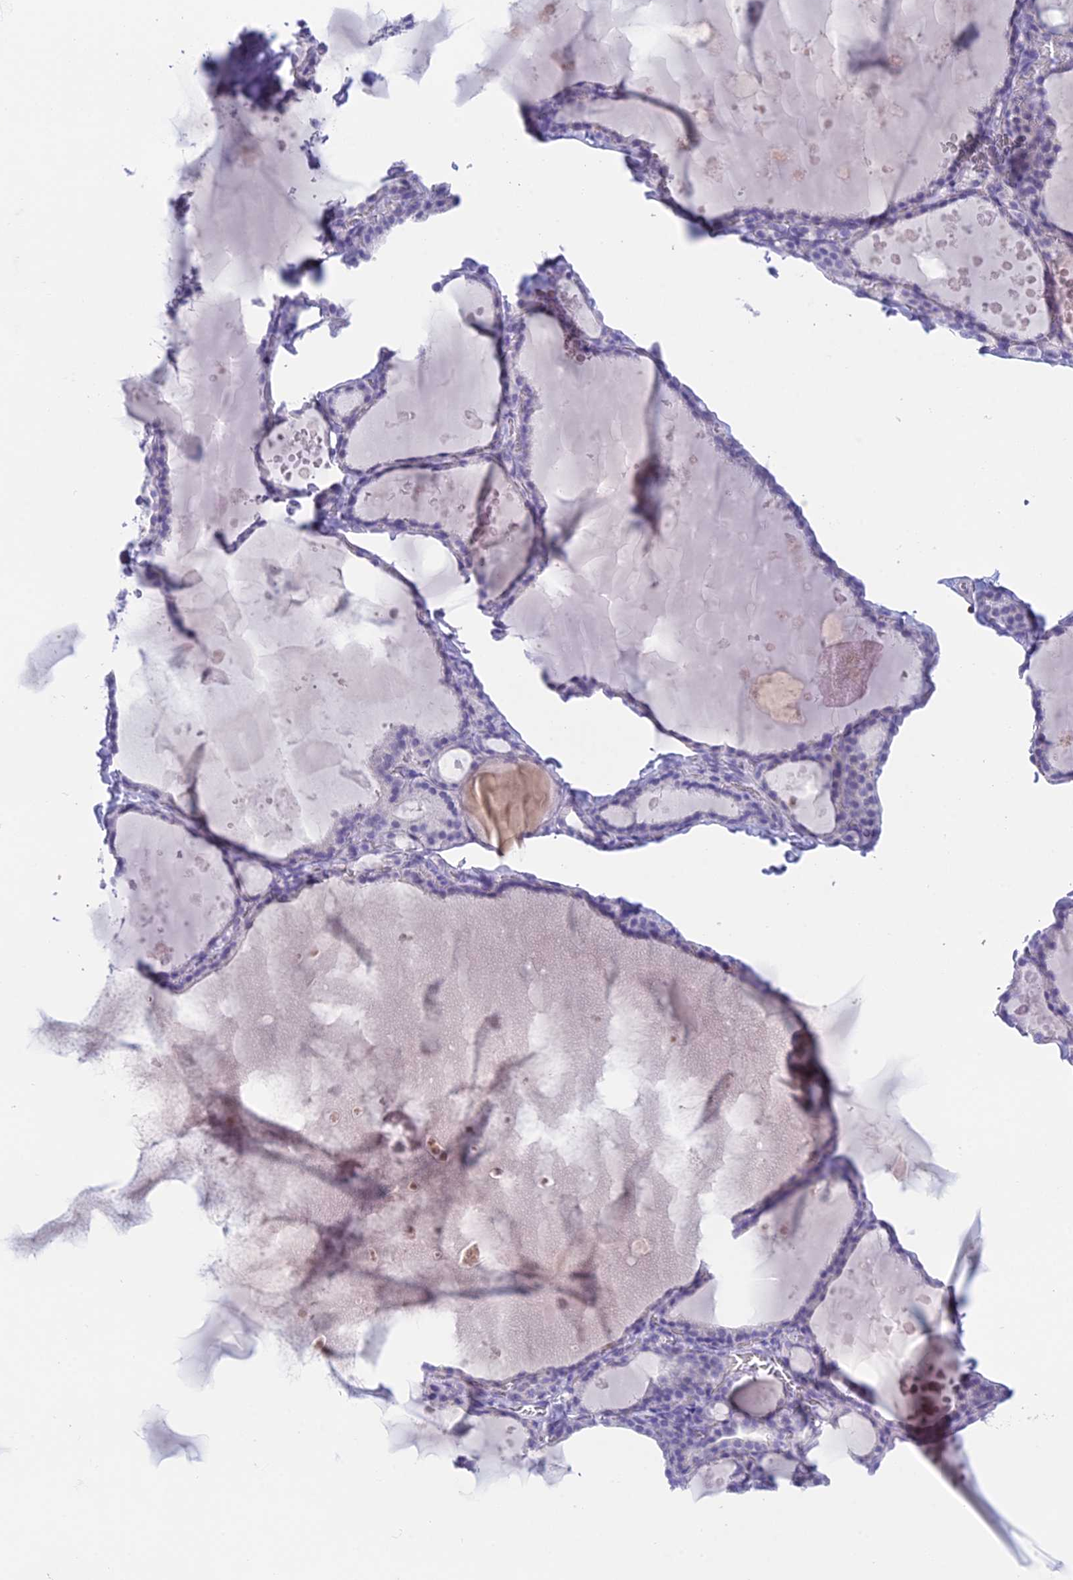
{"staining": {"intensity": "negative", "quantity": "none", "location": "none"}, "tissue": "thyroid gland", "cell_type": "Glandular cells", "image_type": "normal", "snomed": [{"axis": "morphology", "description": "Normal tissue, NOS"}, {"axis": "topography", "description": "Thyroid gland"}], "caption": "Human thyroid gland stained for a protein using immunohistochemistry (IHC) reveals no expression in glandular cells.", "gene": "TMEM161B", "patient": {"sex": "male", "age": 56}}